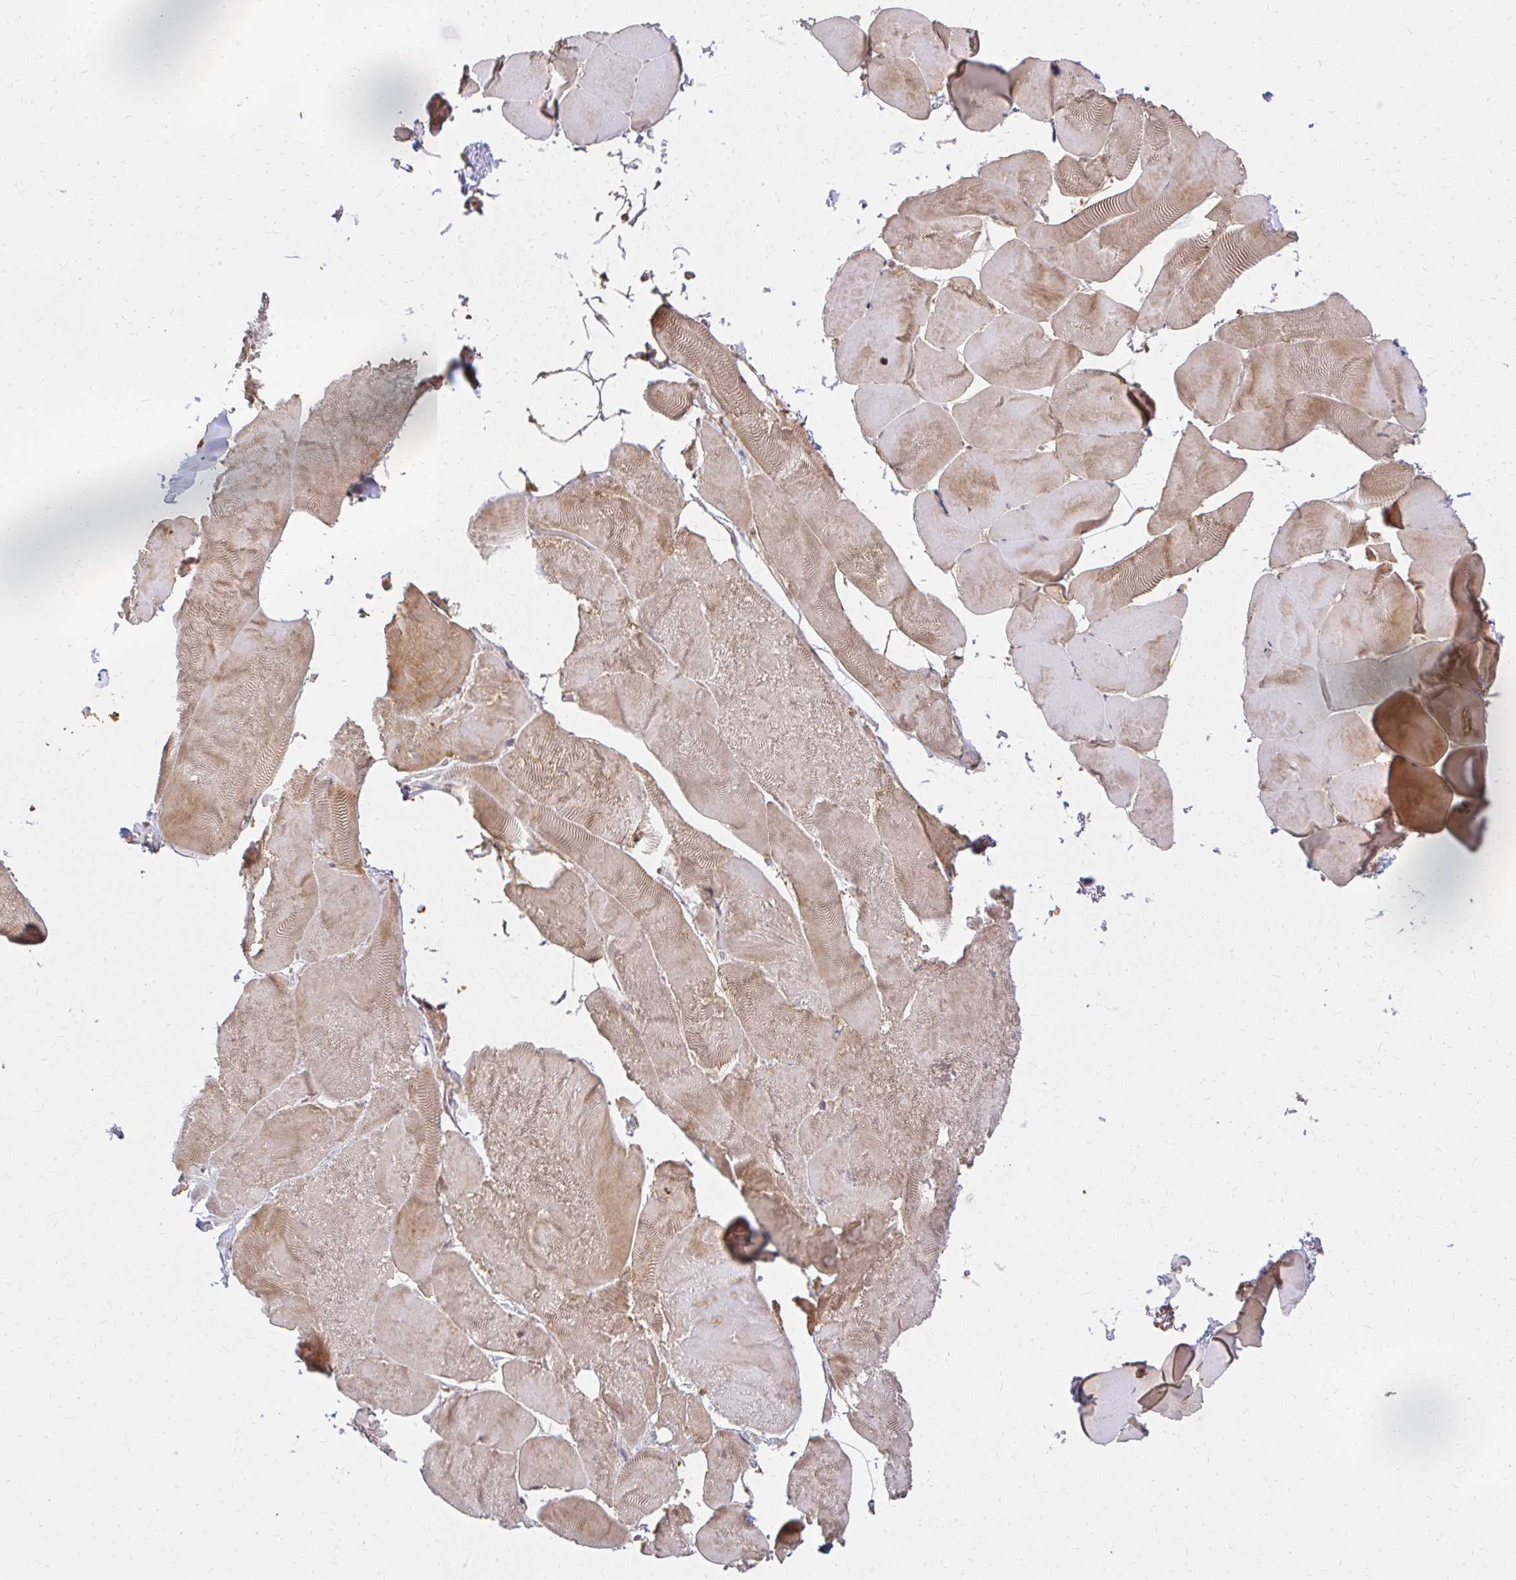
{"staining": {"intensity": "moderate", "quantity": "25%-75%", "location": "cytoplasmic/membranous,nuclear"}, "tissue": "skeletal muscle", "cell_type": "Myocytes", "image_type": "normal", "snomed": [{"axis": "morphology", "description": "Normal tissue, NOS"}, {"axis": "topography", "description": "Skeletal muscle"}], "caption": "Immunohistochemical staining of normal human skeletal muscle shows medium levels of moderate cytoplasmic/membranous,nuclear staining in about 25%-75% of myocytes. The staining was performed using DAB, with brown indicating positive protein expression. Nuclei are stained blue with hematoxylin.", "gene": "LARS2", "patient": {"sex": "female", "age": 64}}